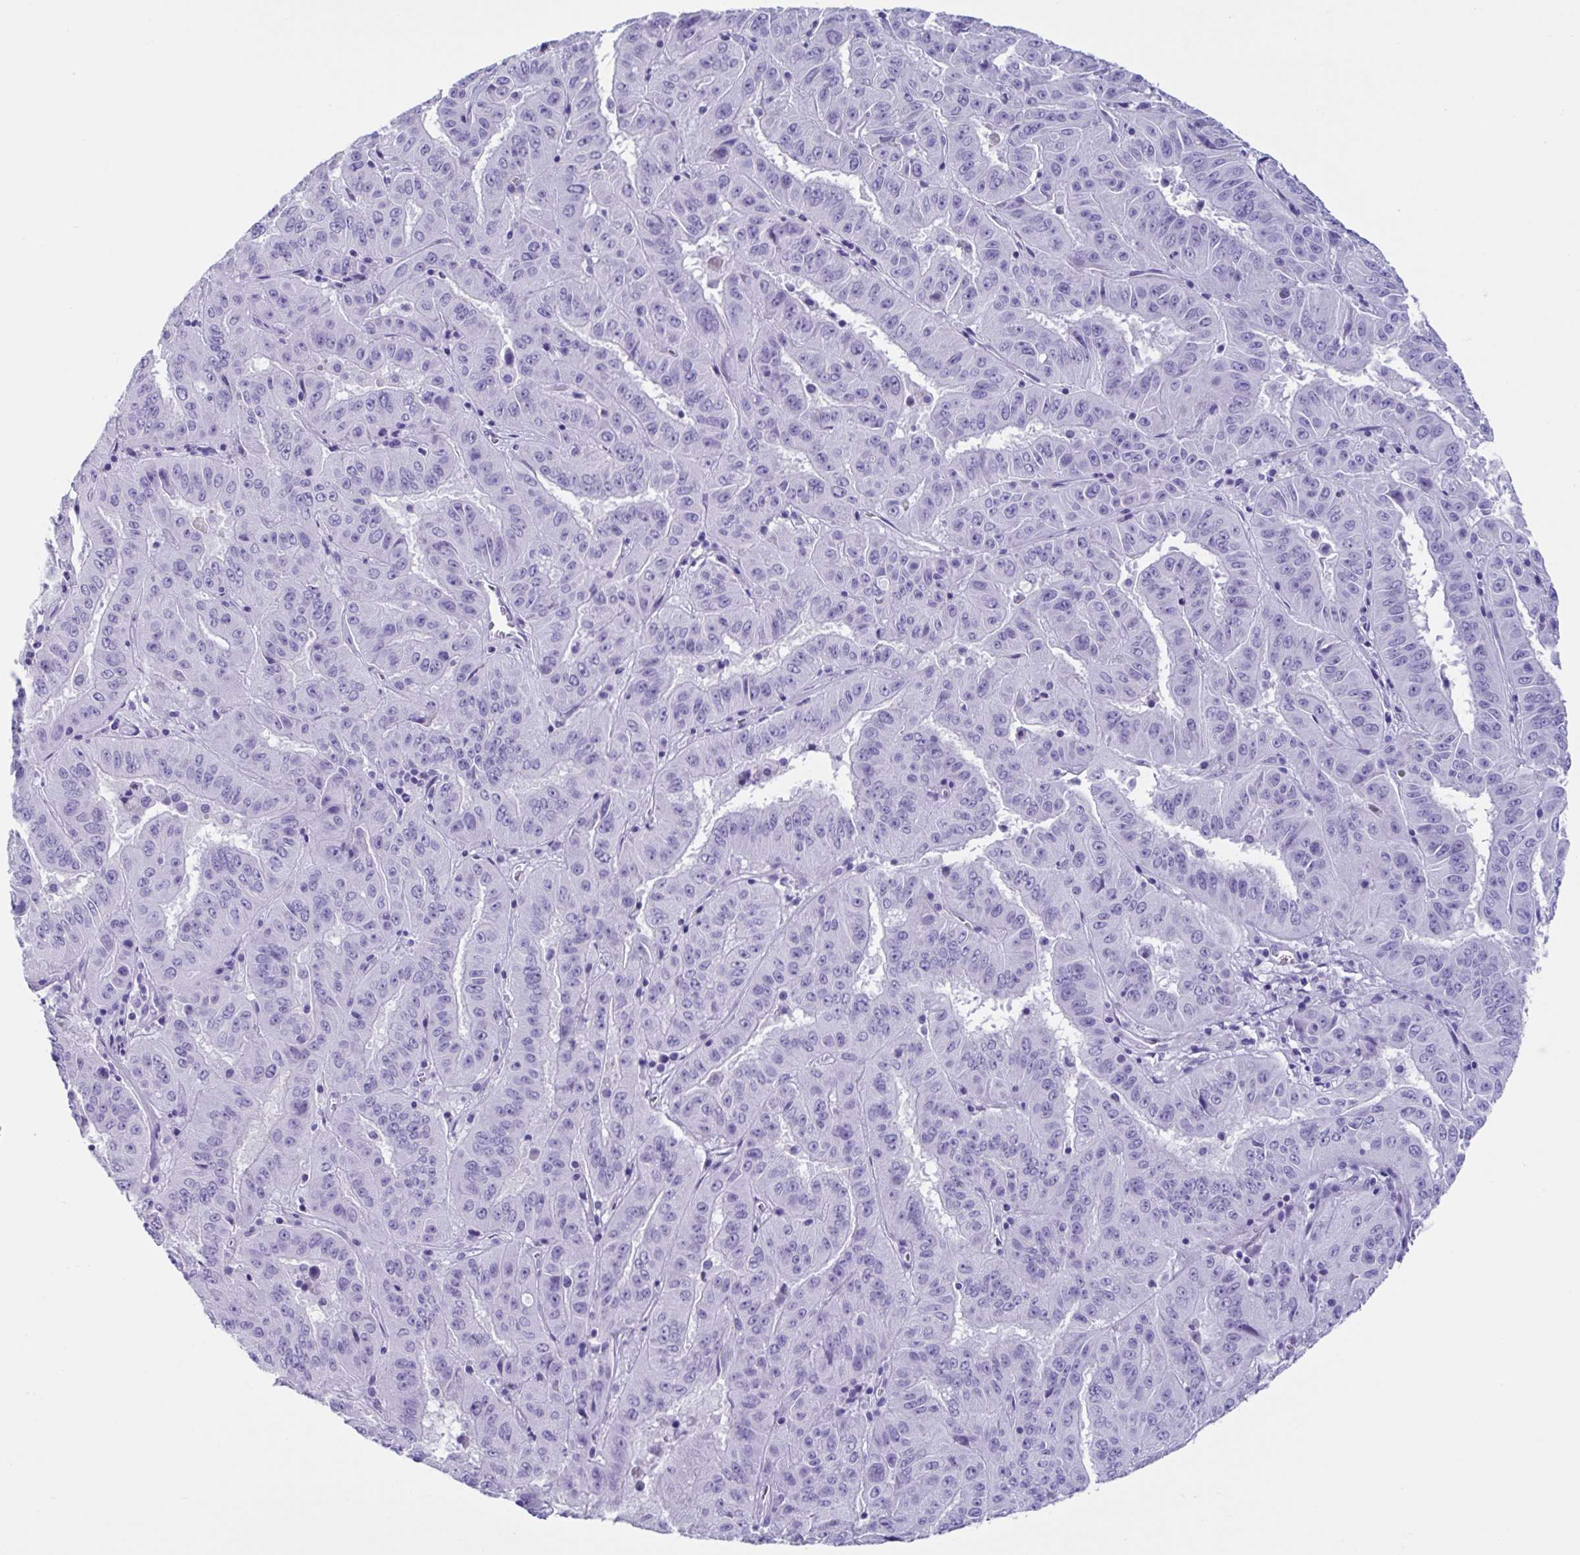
{"staining": {"intensity": "negative", "quantity": "none", "location": "none"}, "tissue": "pancreatic cancer", "cell_type": "Tumor cells", "image_type": "cancer", "snomed": [{"axis": "morphology", "description": "Adenocarcinoma, NOS"}, {"axis": "topography", "description": "Pancreas"}], "caption": "There is no significant staining in tumor cells of pancreatic cancer.", "gene": "USP35", "patient": {"sex": "male", "age": 63}}